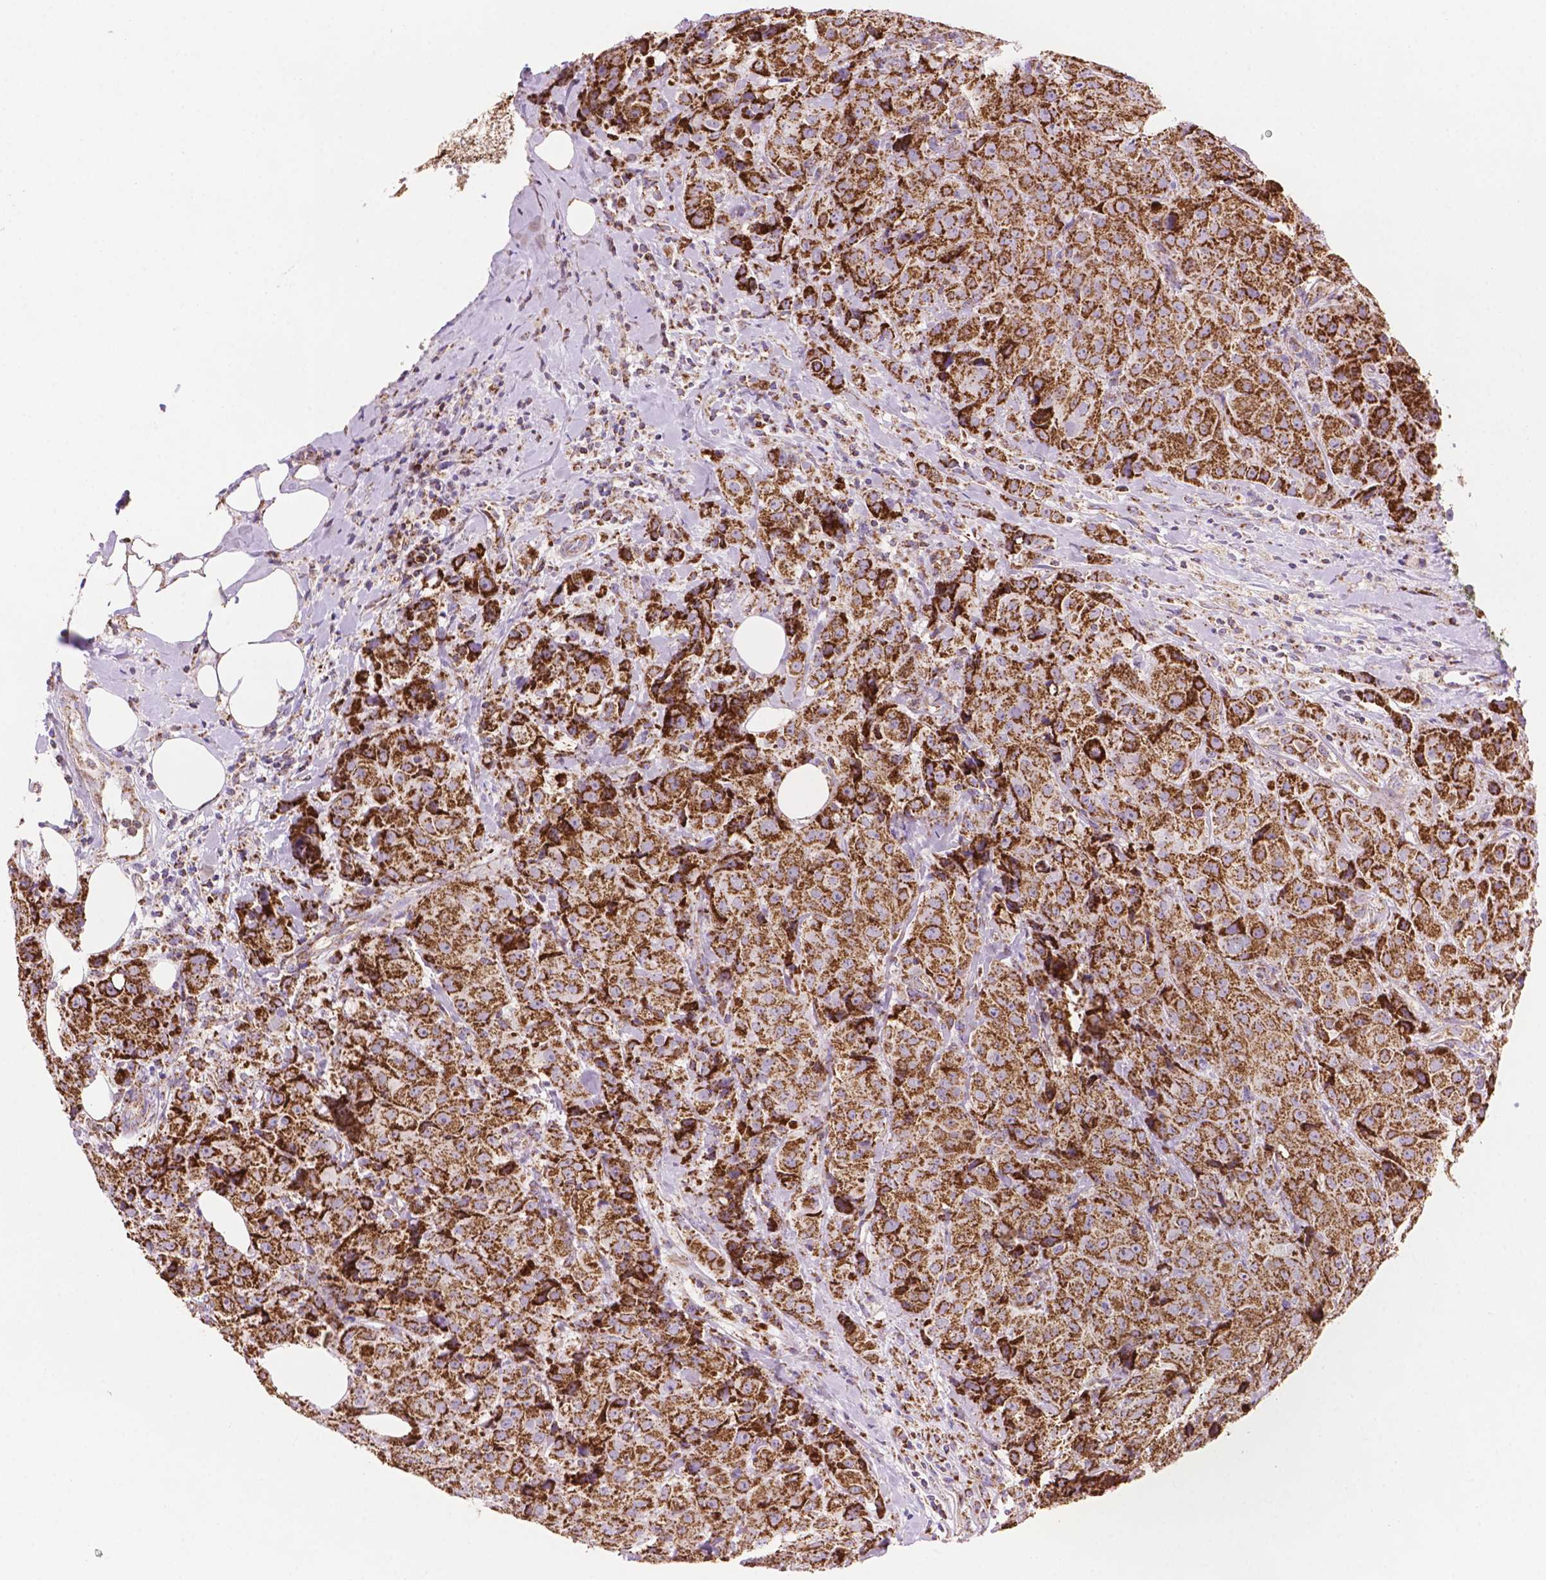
{"staining": {"intensity": "strong", "quantity": ">75%", "location": "cytoplasmic/membranous"}, "tissue": "breast cancer", "cell_type": "Tumor cells", "image_type": "cancer", "snomed": [{"axis": "morphology", "description": "Normal tissue, NOS"}, {"axis": "morphology", "description": "Duct carcinoma"}, {"axis": "topography", "description": "Breast"}], "caption": "A brown stain shows strong cytoplasmic/membranous positivity of a protein in human breast cancer tumor cells. (brown staining indicates protein expression, while blue staining denotes nuclei).", "gene": "HSPD1", "patient": {"sex": "female", "age": 43}}